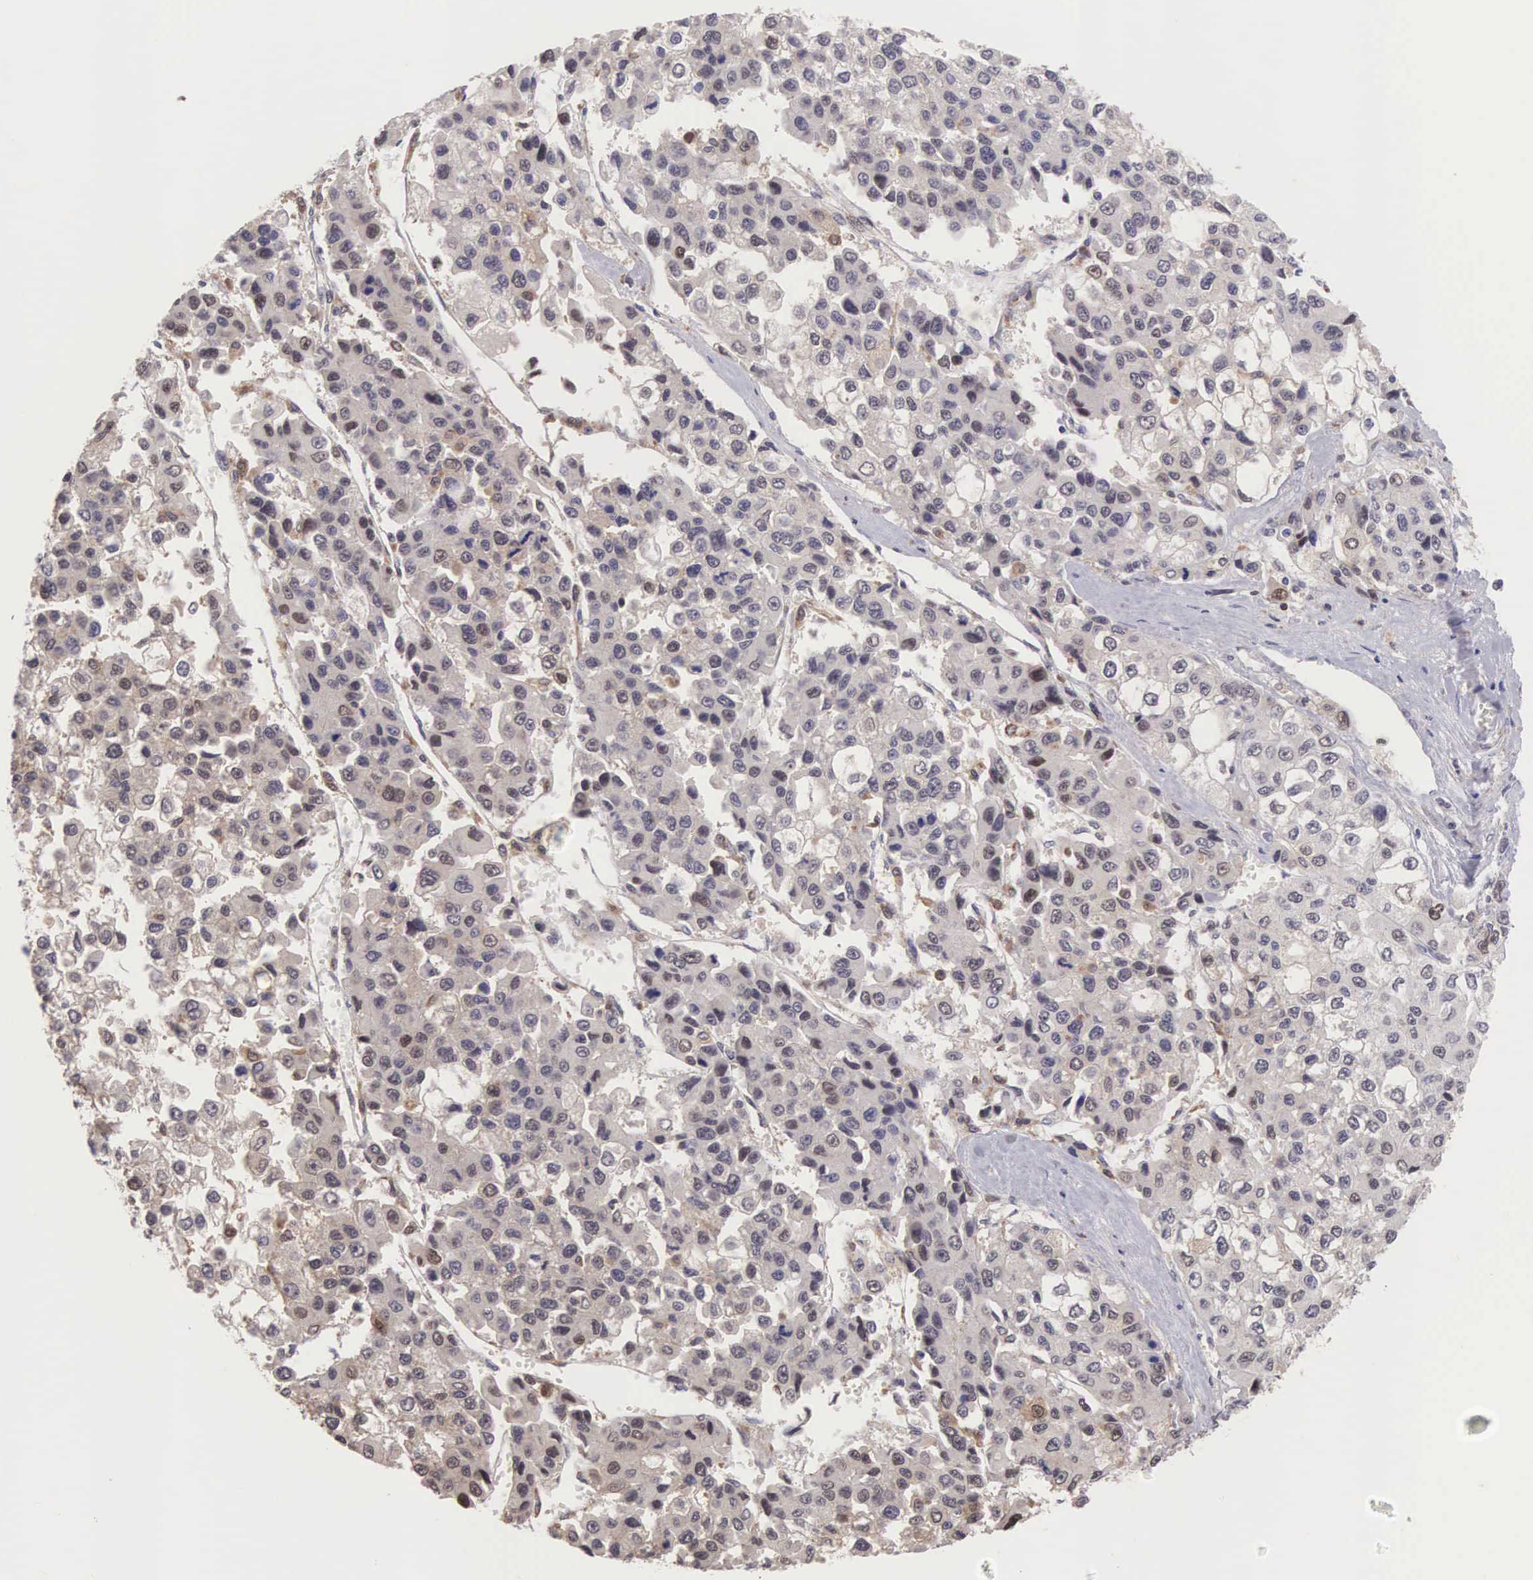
{"staining": {"intensity": "negative", "quantity": "none", "location": "none"}, "tissue": "liver cancer", "cell_type": "Tumor cells", "image_type": "cancer", "snomed": [{"axis": "morphology", "description": "Carcinoma, Hepatocellular, NOS"}, {"axis": "topography", "description": "Liver"}], "caption": "Immunohistochemical staining of hepatocellular carcinoma (liver) demonstrates no significant staining in tumor cells.", "gene": "GRK3", "patient": {"sex": "female", "age": 66}}